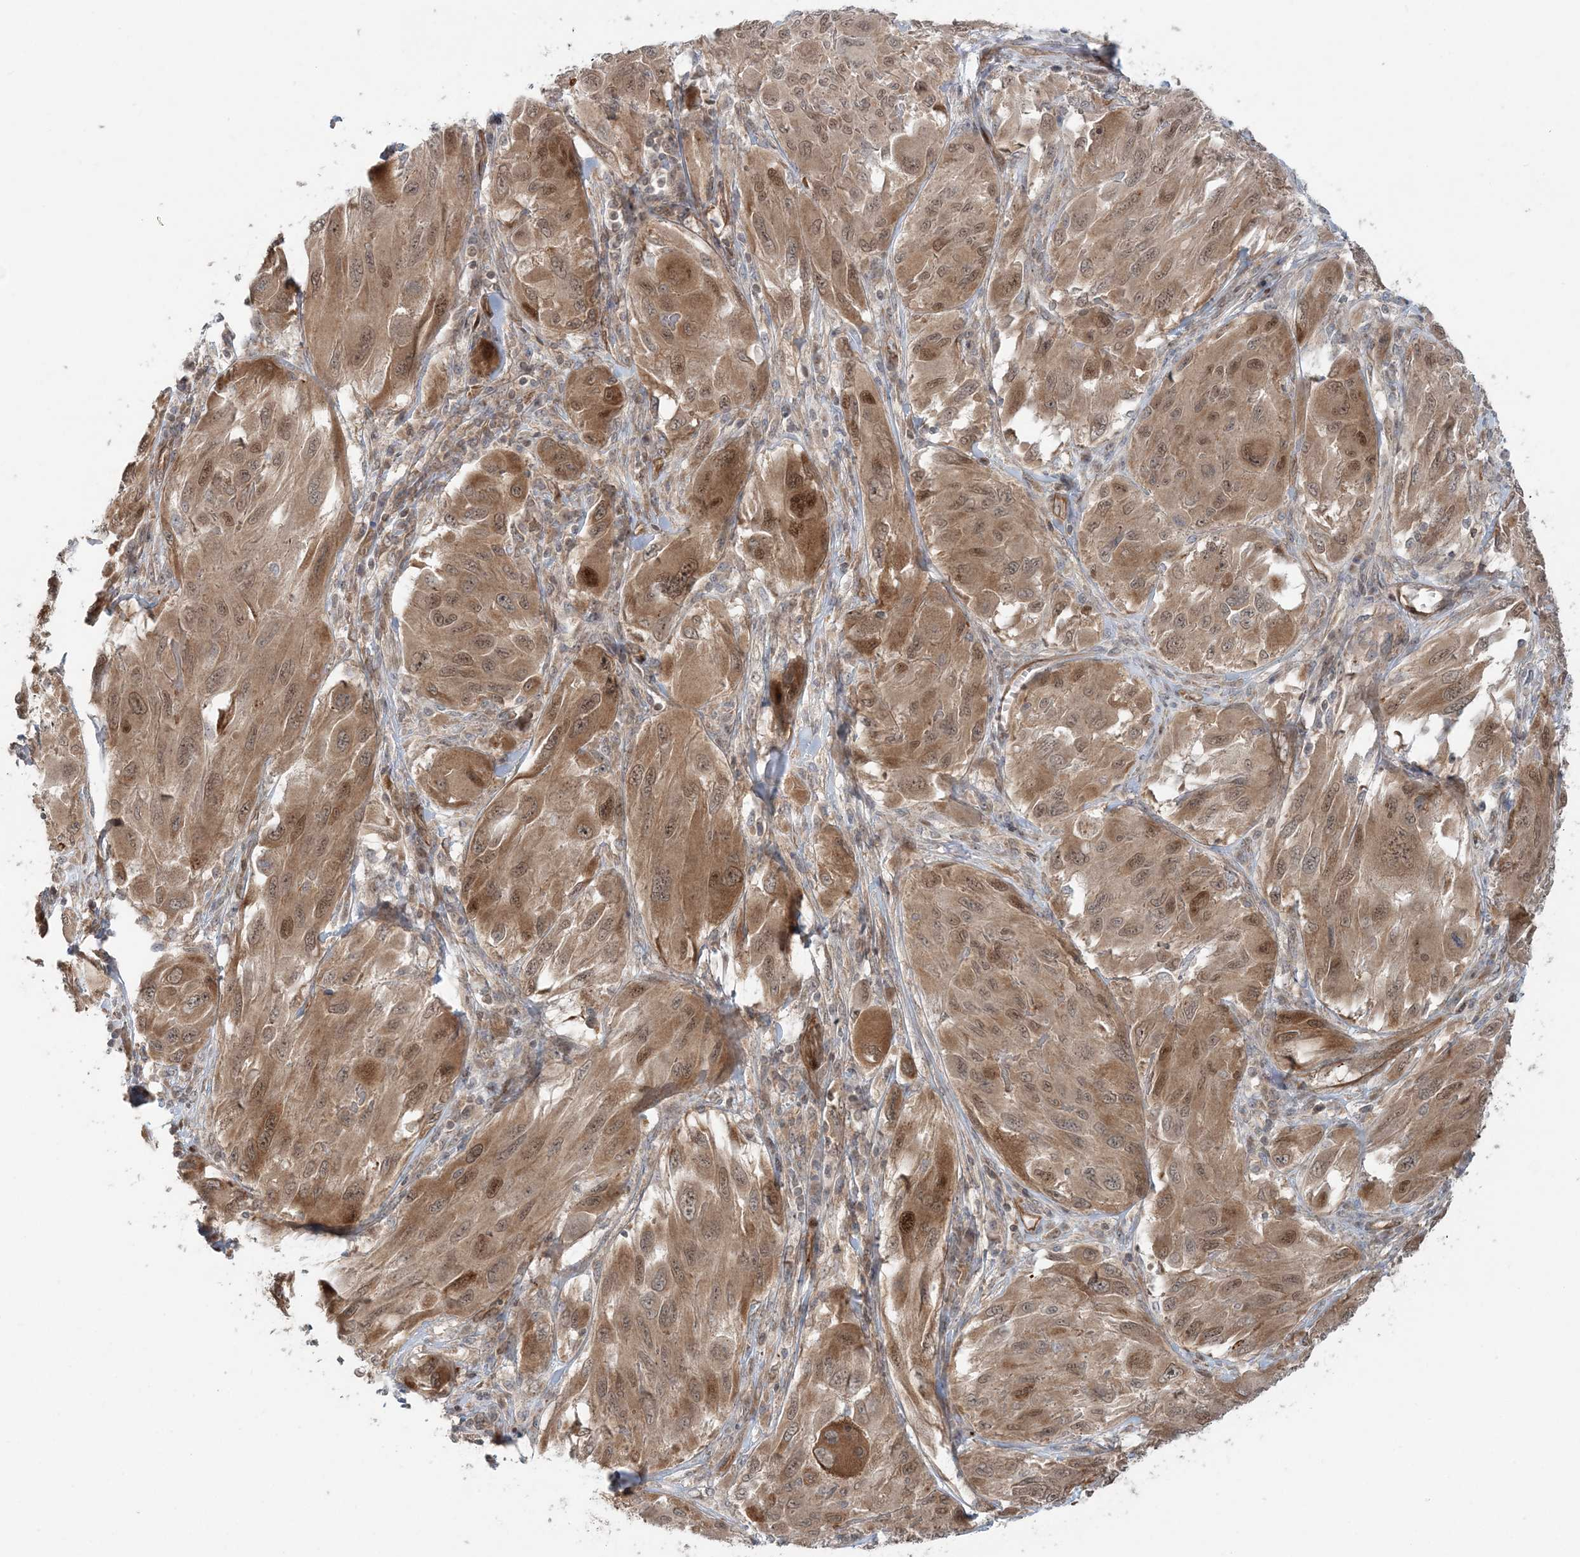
{"staining": {"intensity": "moderate", "quantity": ">75%", "location": "cytoplasmic/membranous,nuclear"}, "tissue": "melanoma", "cell_type": "Tumor cells", "image_type": "cancer", "snomed": [{"axis": "morphology", "description": "Malignant melanoma, NOS"}, {"axis": "topography", "description": "Skin"}], "caption": "Melanoma tissue shows moderate cytoplasmic/membranous and nuclear positivity in approximately >75% of tumor cells, visualized by immunohistochemistry.", "gene": "GEMIN5", "patient": {"sex": "female", "age": 91}}